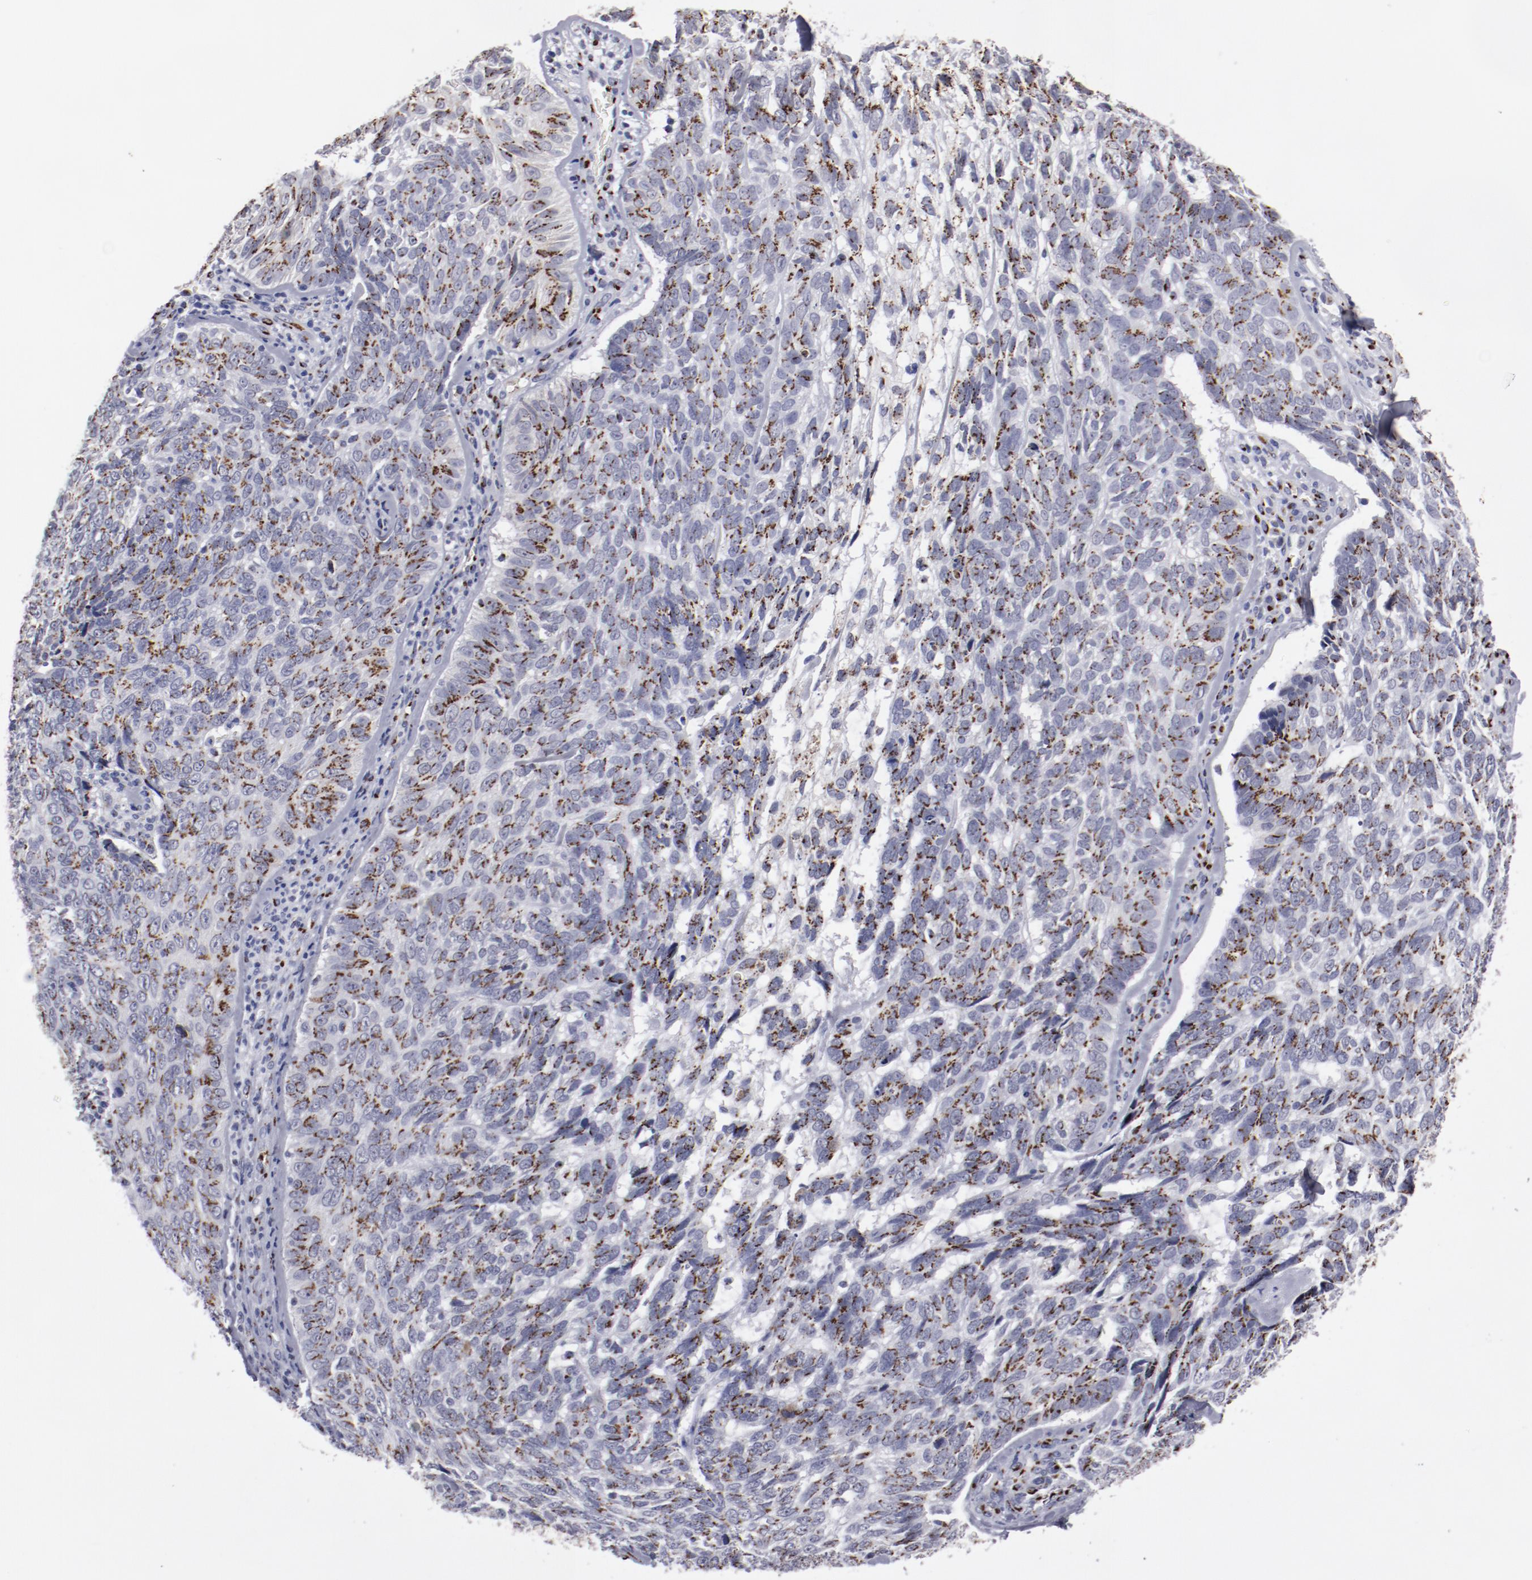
{"staining": {"intensity": "strong", "quantity": ">75%", "location": "cytoplasmic/membranous"}, "tissue": "skin cancer", "cell_type": "Tumor cells", "image_type": "cancer", "snomed": [{"axis": "morphology", "description": "Basal cell carcinoma"}, {"axis": "topography", "description": "Skin"}], "caption": "Protein expression by immunohistochemistry (IHC) displays strong cytoplasmic/membranous positivity in approximately >75% of tumor cells in basal cell carcinoma (skin). (DAB (3,3'-diaminobenzidine) IHC, brown staining for protein, blue staining for nuclei).", "gene": "GOLIM4", "patient": {"sex": "male", "age": 72}}